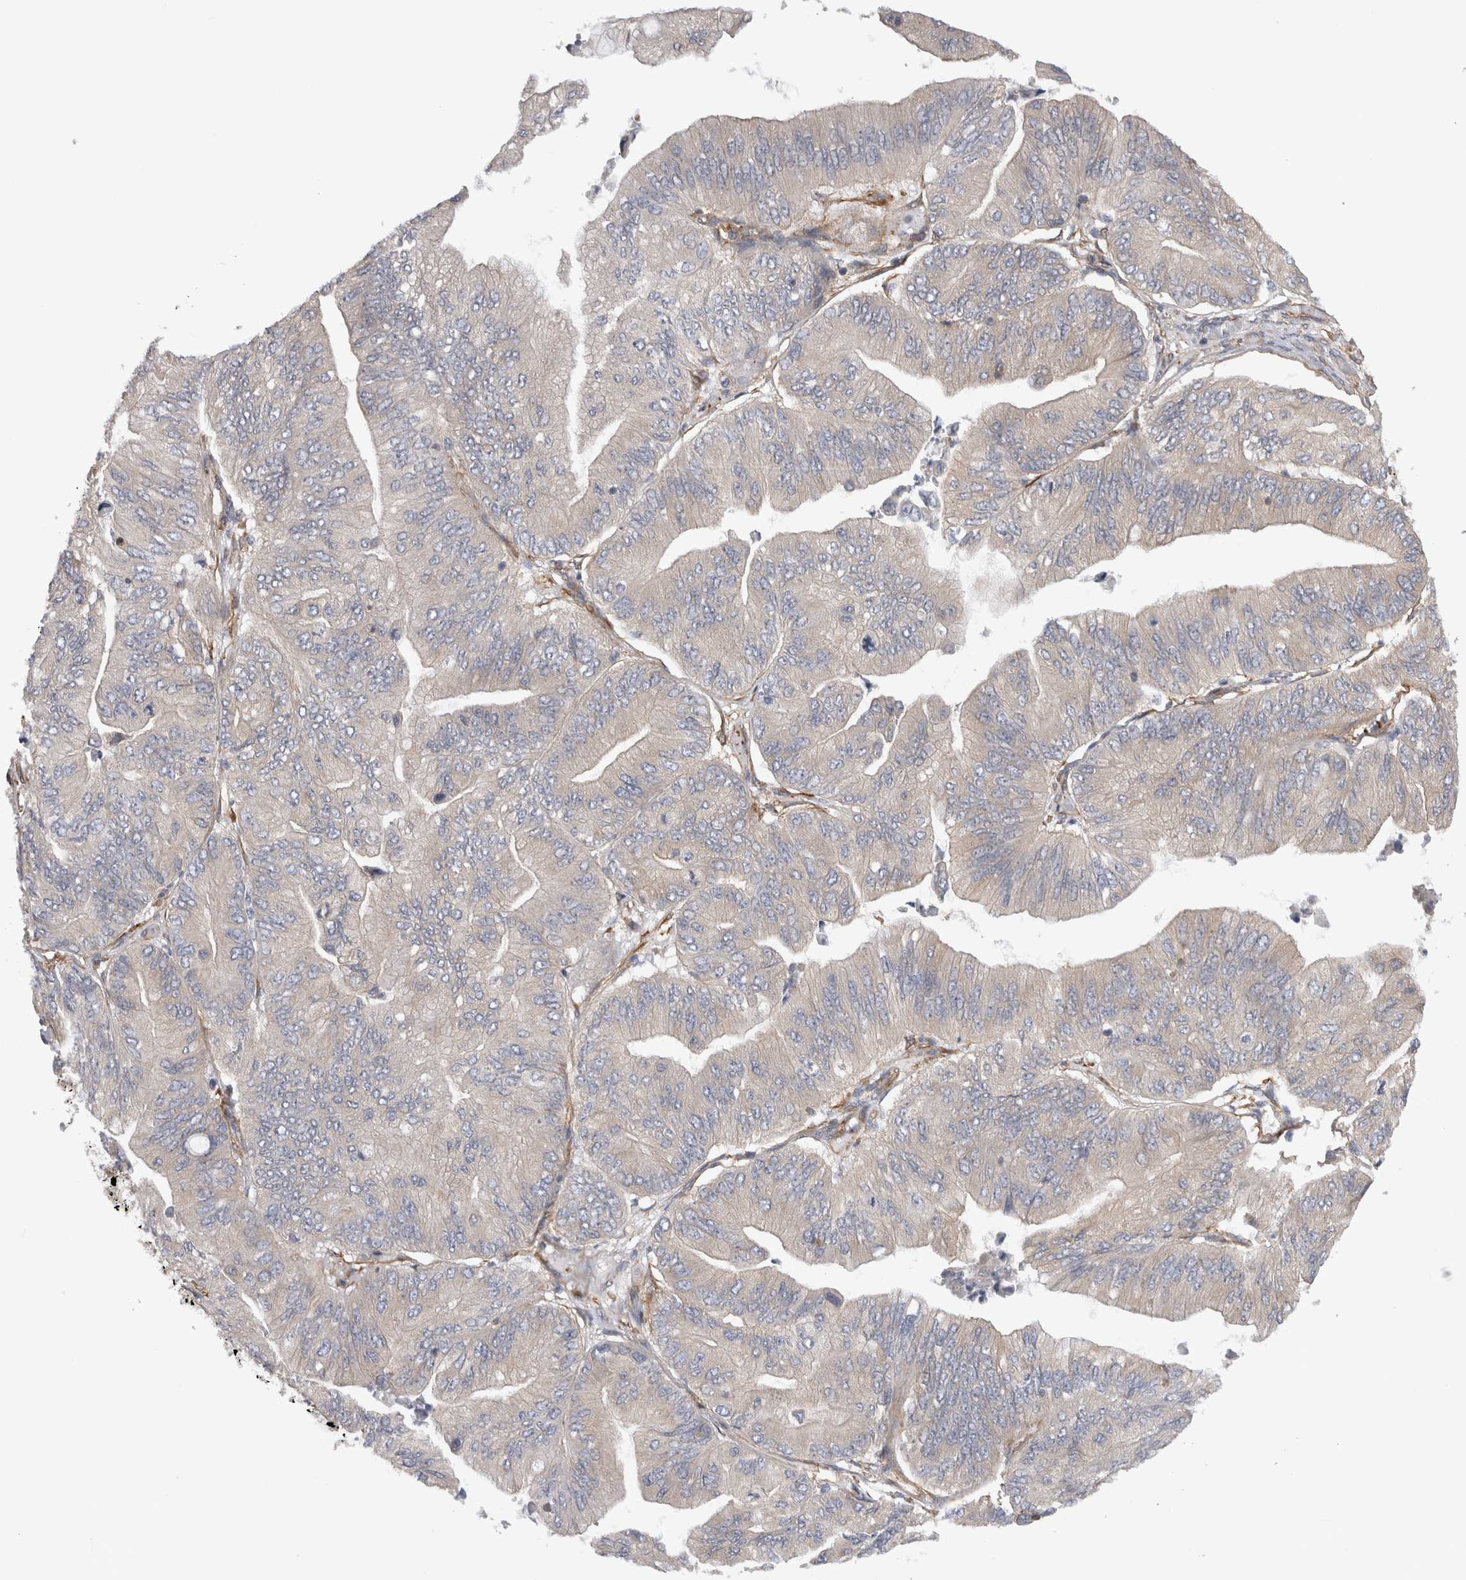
{"staining": {"intensity": "negative", "quantity": "none", "location": "none"}, "tissue": "ovarian cancer", "cell_type": "Tumor cells", "image_type": "cancer", "snomed": [{"axis": "morphology", "description": "Cystadenocarcinoma, mucinous, NOS"}, {"axis": "topography", "description": "Ovary"}], "caption": "This image is of ovarian cancer (mucinous cystadenocarcinoma) stained with IHC to label a protein in brown with the nuclei are counter-stained blue. There is no expression in tumor cells.", "gene": "EPRS1", "patient": {"sex": "female", "age": 61}}